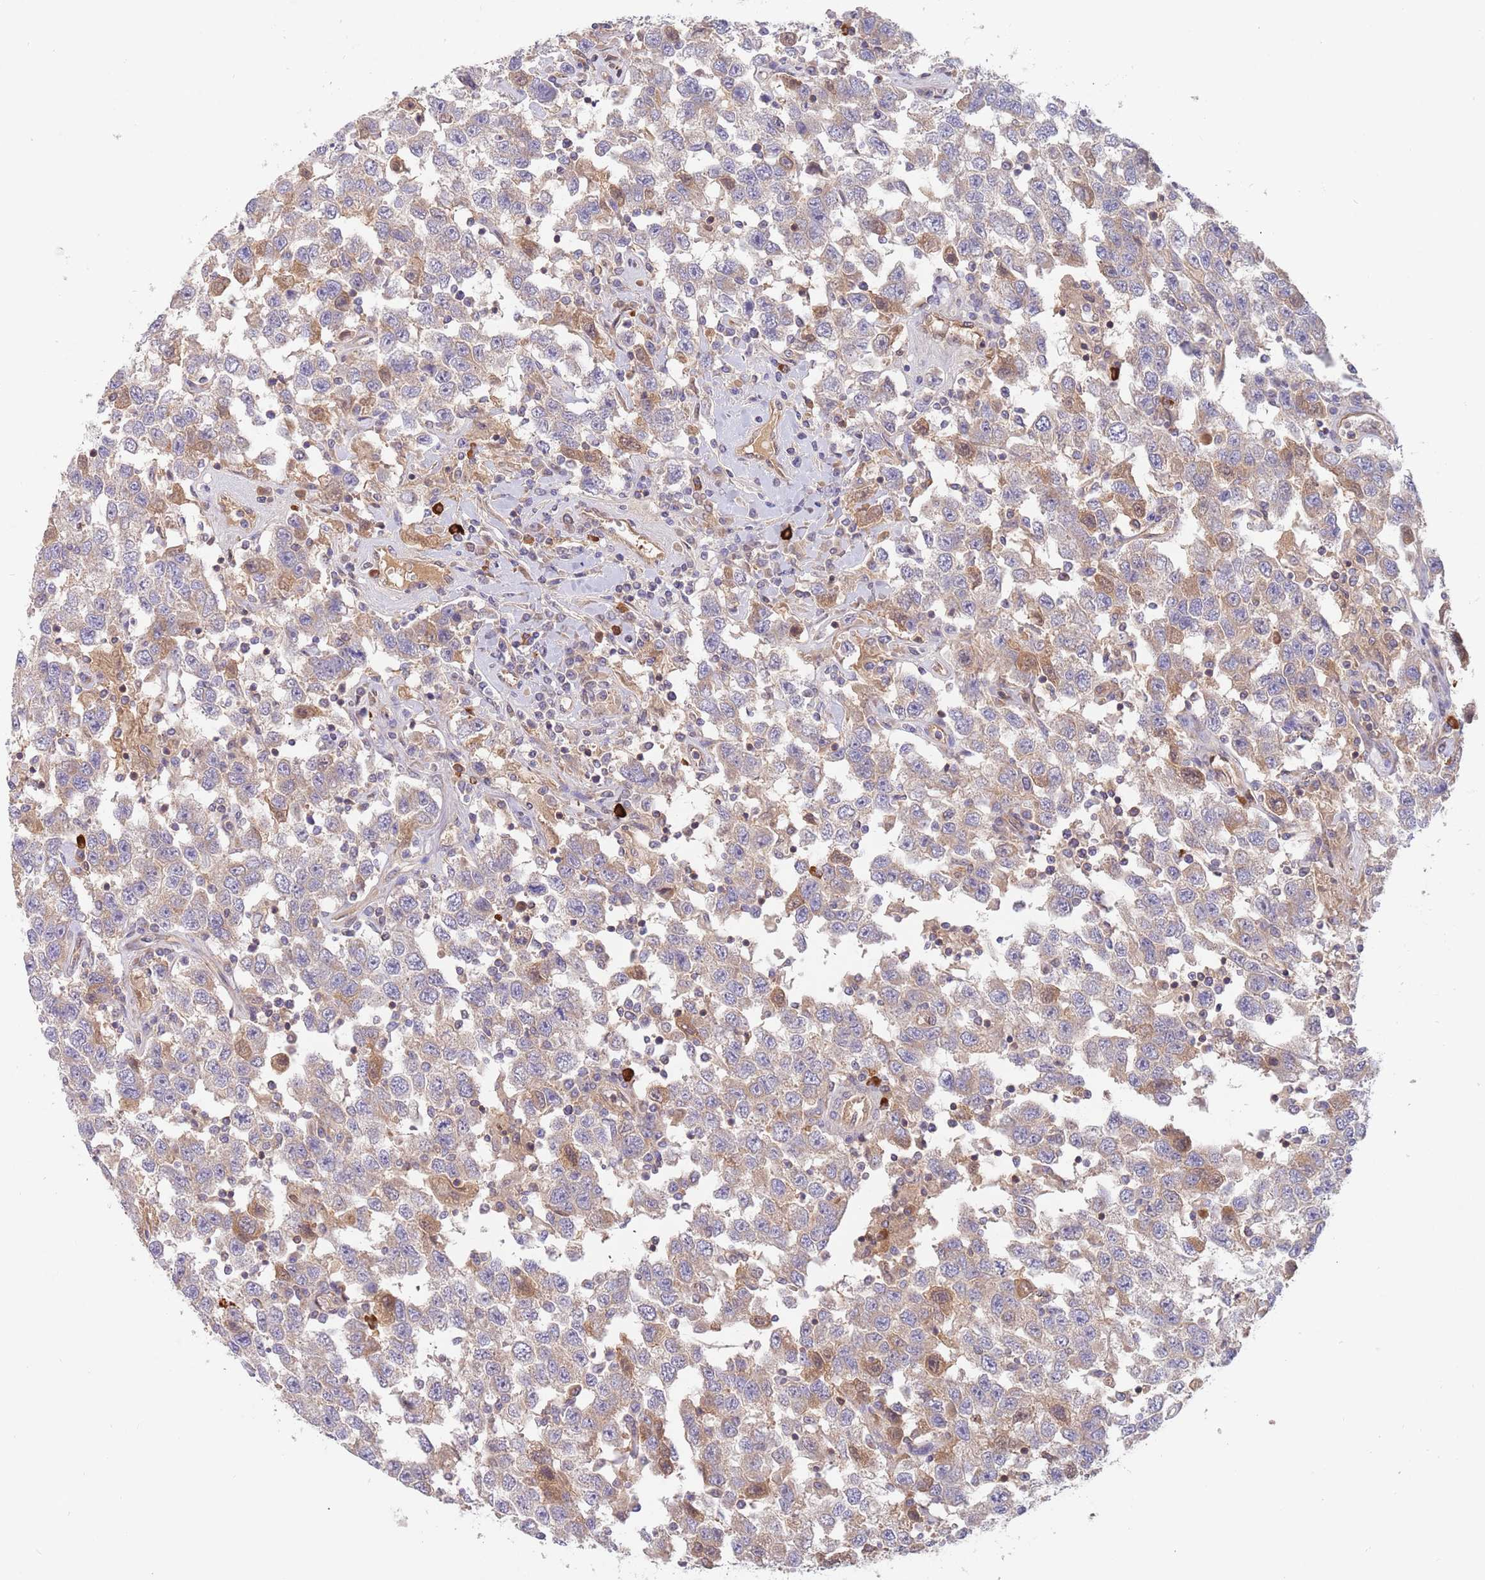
{"staining": {"intensity": "weak", "quantity": "<25%", "location": "cytoplasmic/membranous"}, "tissue": "testis cancer", "cell_type": "Tumor cells", "image_type": "cancer", "snomed": [{"axis": "morphology", "description": "Seminoma, NOS"}, {"axis": "topography", "description": "Testis"}], "caption": "The micrograph displays no staining of tumor cells in testis cancer.", "gene": "GUK1", "patient": {"sex": "male", "age": 41}}